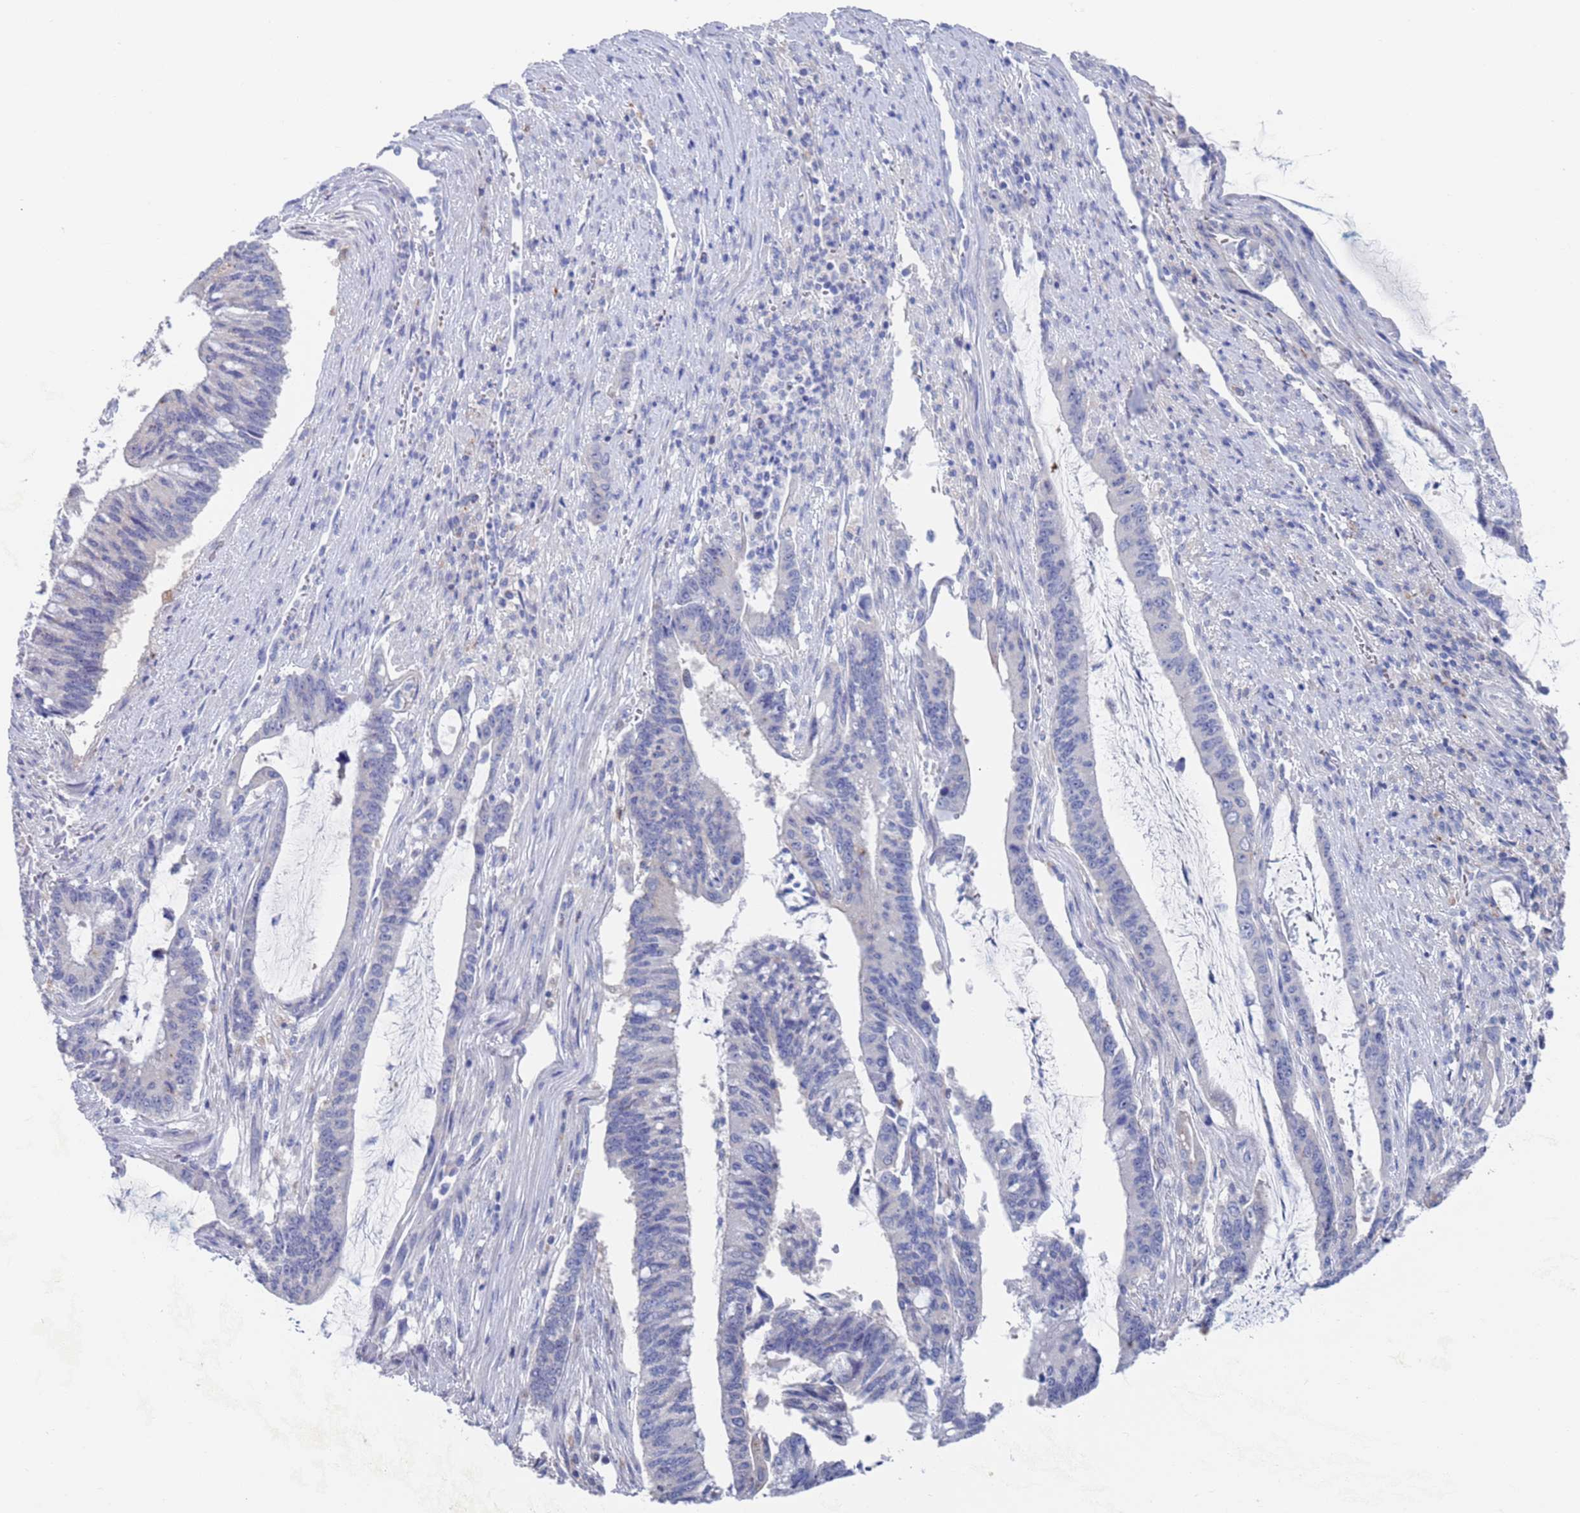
{"staining": {"intensity": "negative", "quantity": "none", "location": "none"}, "tissue": "pancreatic cancer", "cell_type": "Tumor cells", "image_type": "cancer", "snomed": [{"axis": "morphology", "description": "Adenocarcinoma, NOS"}, {"axis": "topography", "description": "Pancreas"}], "caption": "DAB immunohistochemical staining of pancreatic cancer shows no significant expression in tumor cells.", "gene": "FUCA1", "patient": {"sex": "female", "age": 50}}